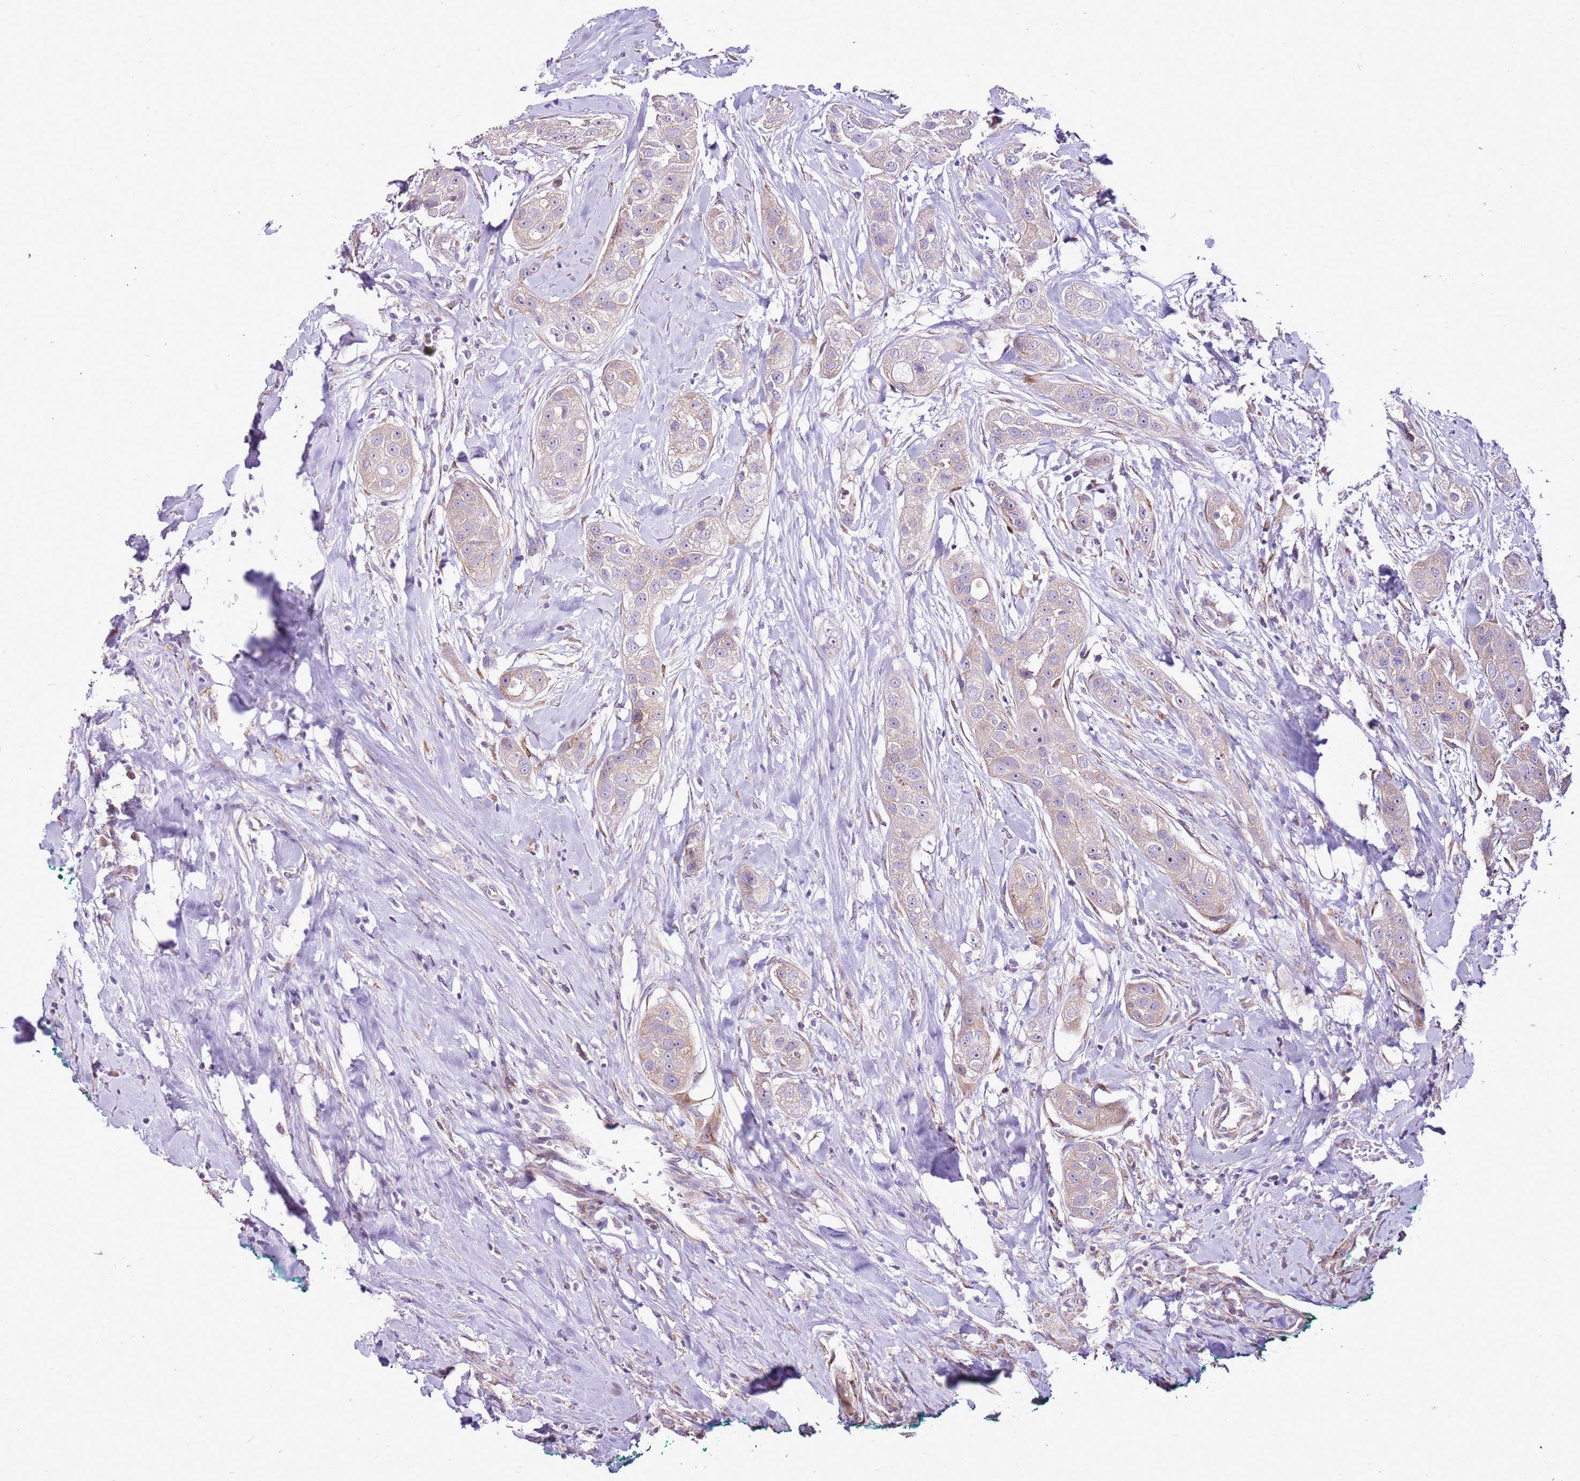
{"staining": {"intensity": "weak", "quantity": ">75%", "location": "cytoplasmic/membranous"}, "tissue": "head and neck cancer", "cell_type": "Tumor cells", "image_type": "cancer", "snomed": [{"axis": "morphology", "description": "Normal tissue, NOS"}, {"axis": "morphology", "description": "Squamous cell carcinoma, NOS"}, {"axis": "topography", "description": "Skeletal muscle"}, {"axis": "topography", "description": "Head-Neck"}], "caption": "Protein analysis of head and neck squamous cell carcinoma tissue displays weak cytoplasmic/membranous staining in approximately >75% of tumor cells. (Brightfield microscopy of DAB IHC at high magnification).", "gene": "SLC38A5", "patient": {"sex": "male", "age": 51}}